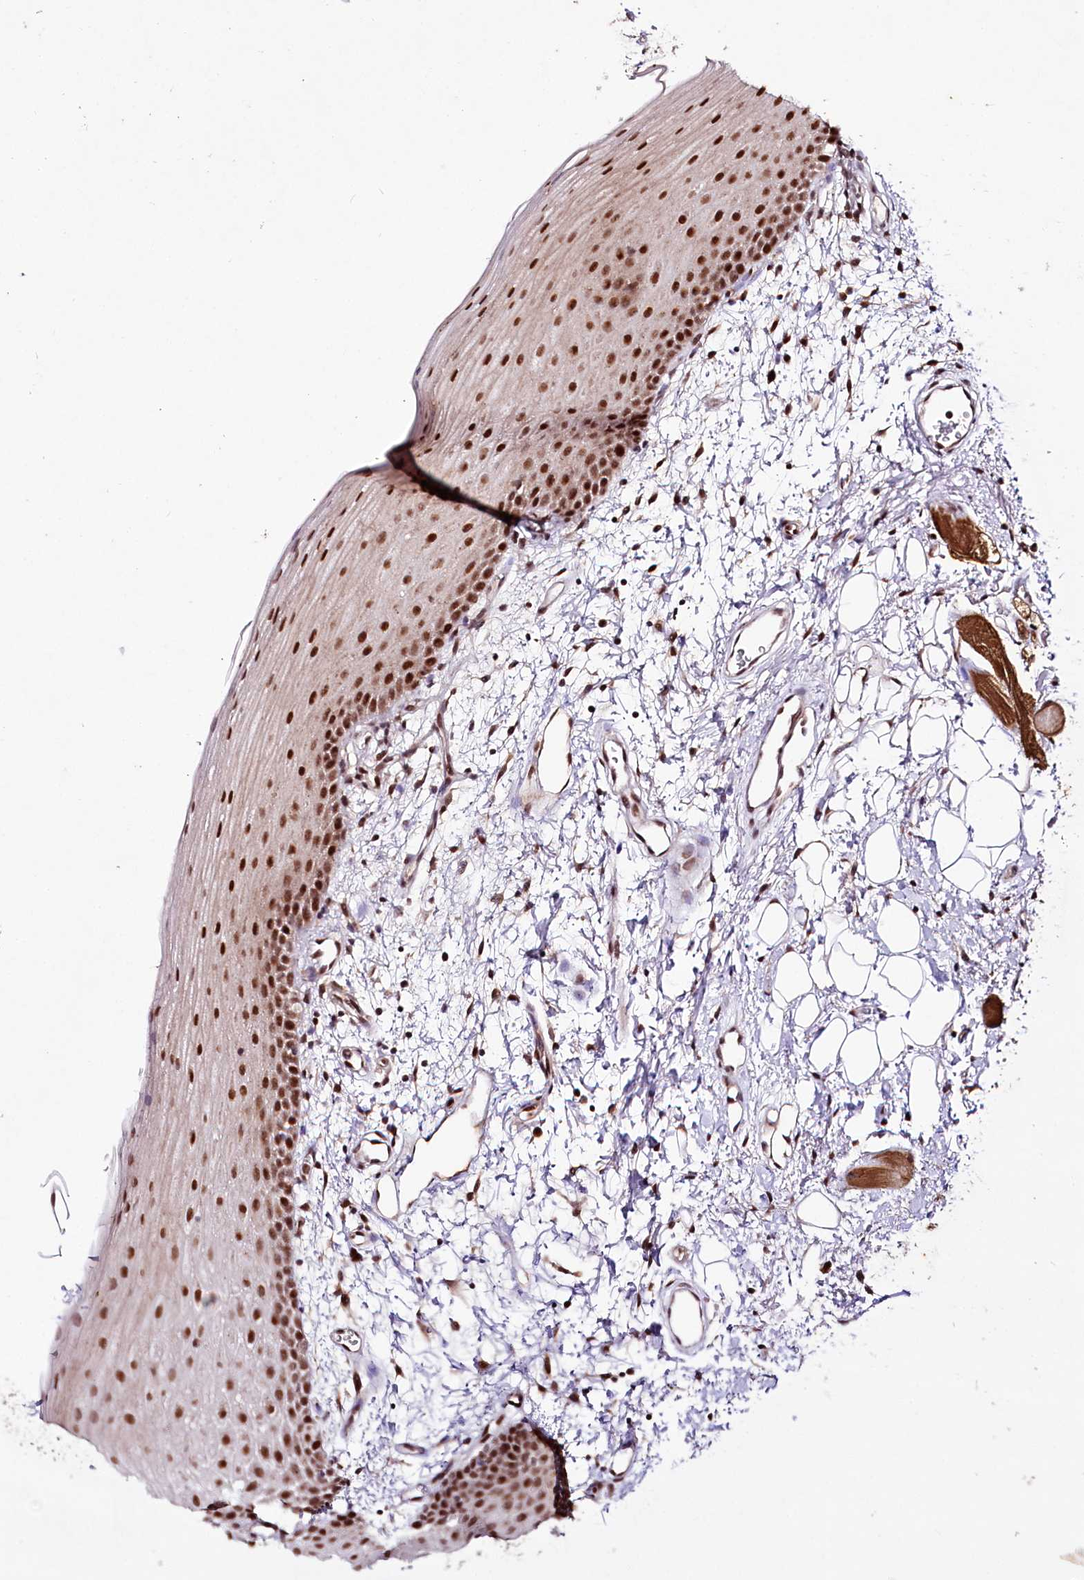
{"staining": {"intensity": "strong", "quantity": ">75%", "location": "nuclear"}, "tissue": "oral mucosa", "cell_type": "Squamous epithelial cells", "image_type": "normal", "snomed": [{"axis": "morphology", "description": "Normal tissue, NOS"}, {"axis": "topography", "description": "Oral tissue"}], "caption": "Immunohistochemistry micrograph of normal oral mucosa stained for a protein (brown), which exhibits high levels of strong nuclear positivity in approximately >75% of squamous epithelial cells.", "gene": "DMP1", "patient": {"sex": "male", "age": 68}}